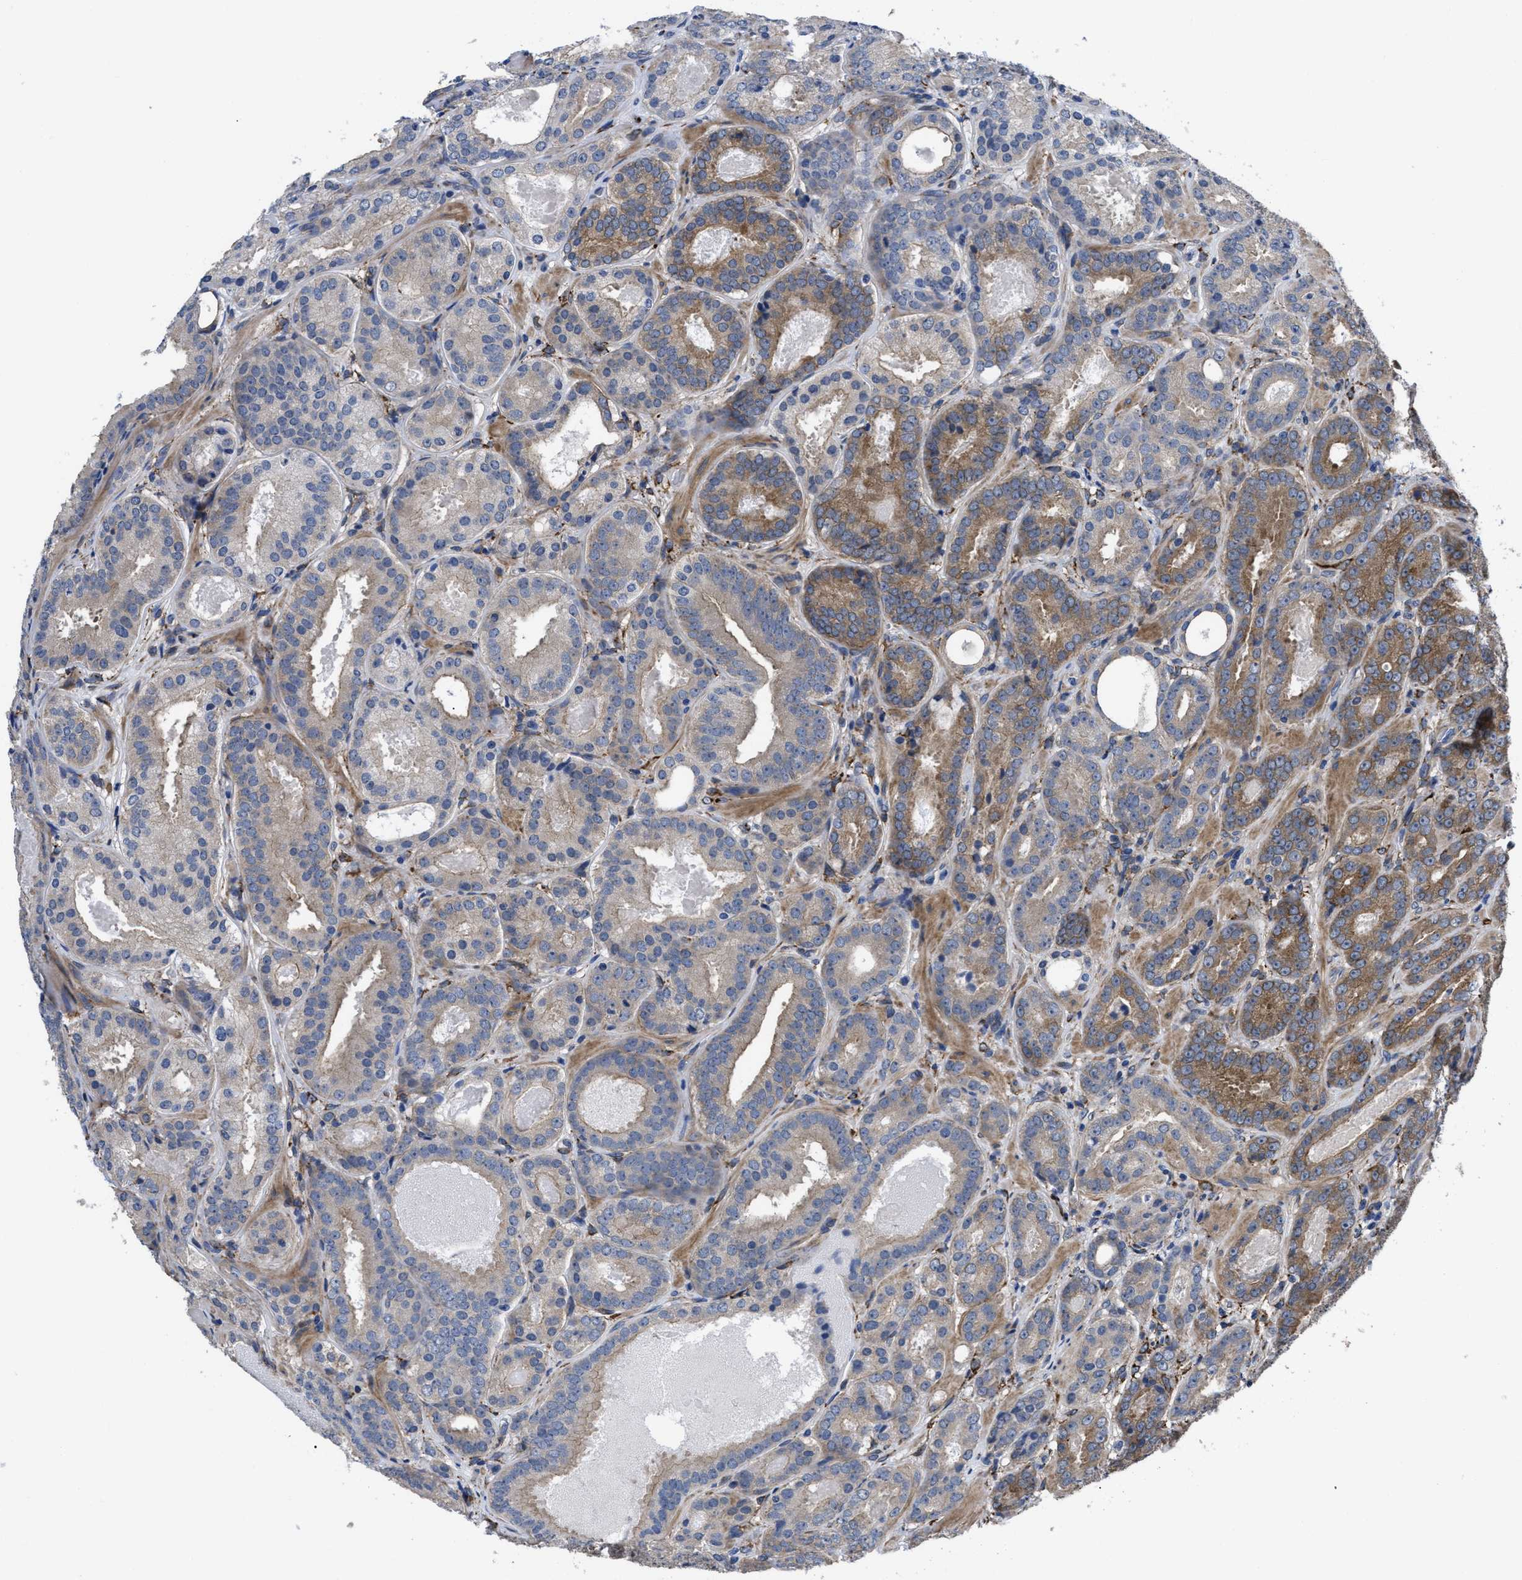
{"staining": {"intensity": "moderate", "quantity": "25%-75%", "location": "cytoplasmic/membranous"}, "tissue": "prostate cancer", "cell_type": "Tumor cells", "image_type": "cancer", "snomed": [{"axis": "morphology", "description": "Adenocarcinoma, Low grade"}, {"axis": "topography", "description": "Prostate"}], "caption": "Human prostate low-grade adenocarcinoma stained with a brown dye reveals moderate cytoplasmic/membranous positive staining in approximately 25%-75% of tumor cells.", "gene": "SQLE", "patient": {"sex": "male", "age": 69}}